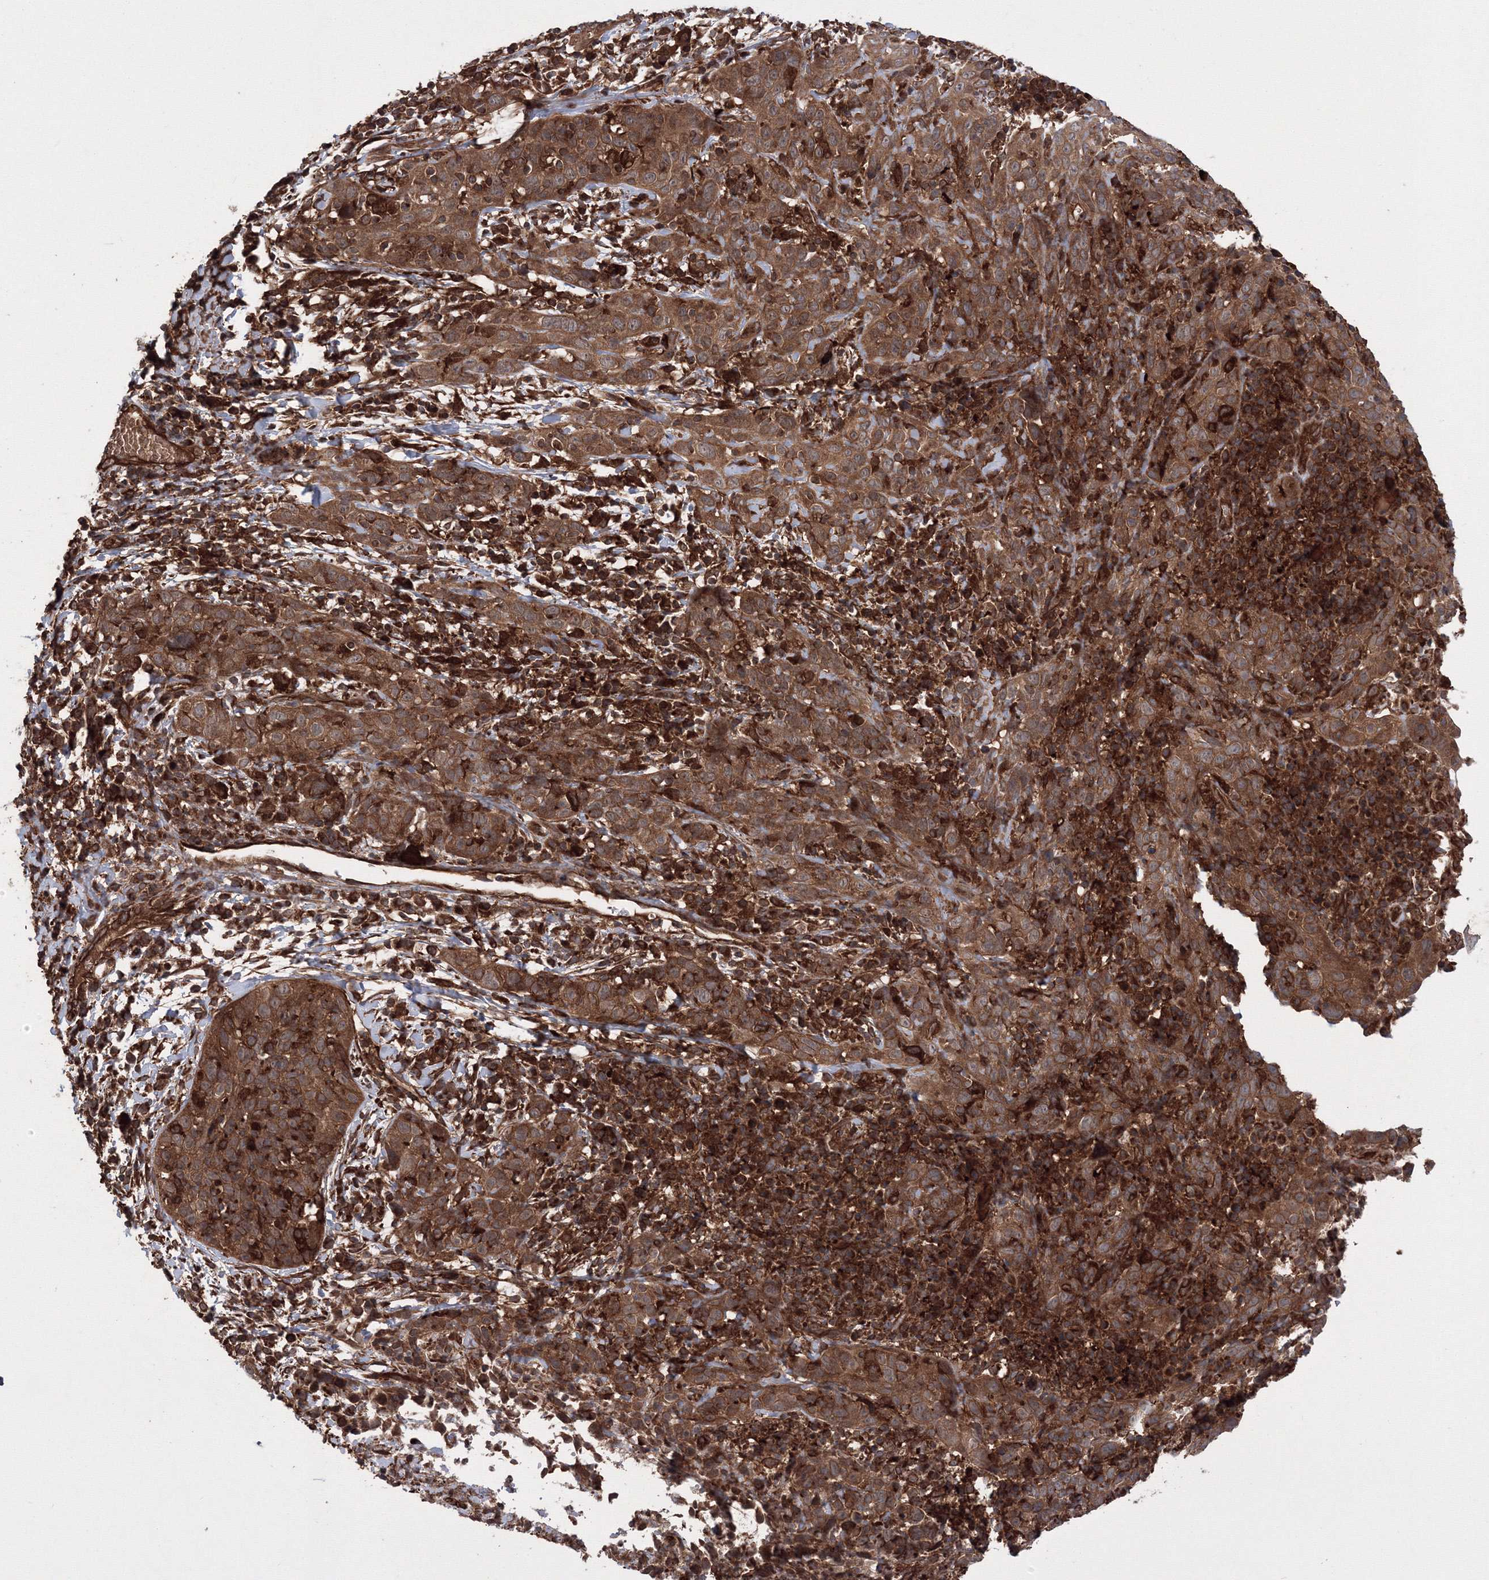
{"staining": {"intensity": "strong", "quantity": ">75%", "location": "cytoplasmic/membranous"}, "tissue": "cervical cancer", "cell_type": "Tumor cells", "image_type": "cancer", "snomed": [{"axis": "morphology", "description": "Squamous cell carcinoma, NOS"}, {"axis": "topography", "description": "Cervix"}], "caption": "High-magnification brightfield microscopy of cervical squamous cell carcinoma stained with DAB (3,3'-diaminobenzidine) (brown) and counterstained with hematoxylin (blue). tumor cells exhibit strong cytoplasmic/membranous staining is appreciated in about>75% of cells.", "gene": "ATG3", "patient": {"sex": "female", "age": 46}}